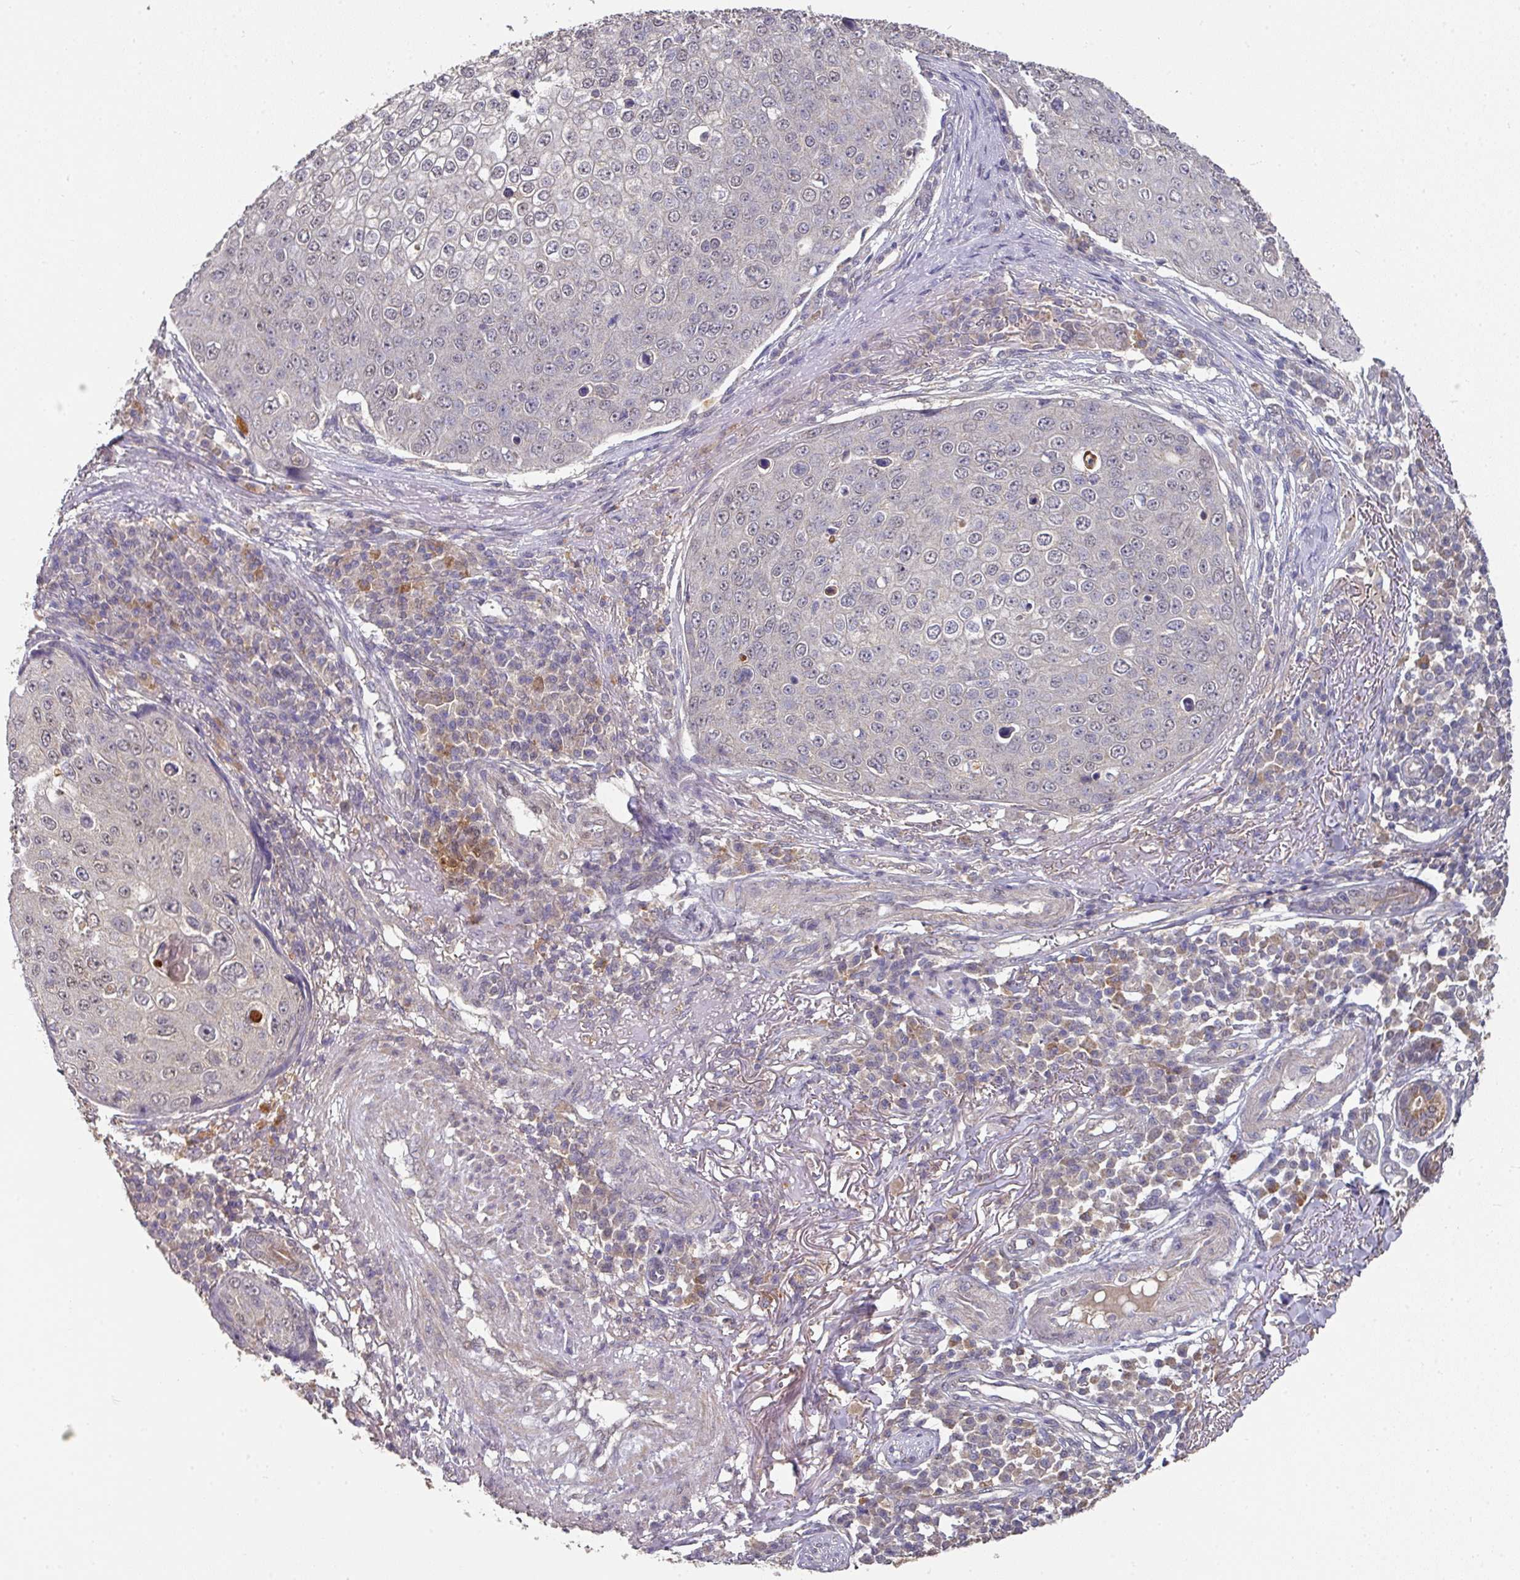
{"staining": {"intensity": "negative", "quantity": "none", "location": "none"}, "tissue": "skin cancer", "cell_type": "Tumor cells", "image_type": "cancer", "snomed": [{"axis": "morphology", "description": "Squamous cell carcinoma, NOS"}, {"axis": "topography", "description": "Skin"}], "caption": "Immunohistochemical staining of human skin squamous cell carcinoma demonstrates no significant expression in tumor cells. The staining is performed using DAB (3,3'-diaminobenzidine) brown chromogen with nuclei counter-stained in using hematoxylin.", "gene": "EXTL3", "patient": {"sex": "male", "age": 71}}